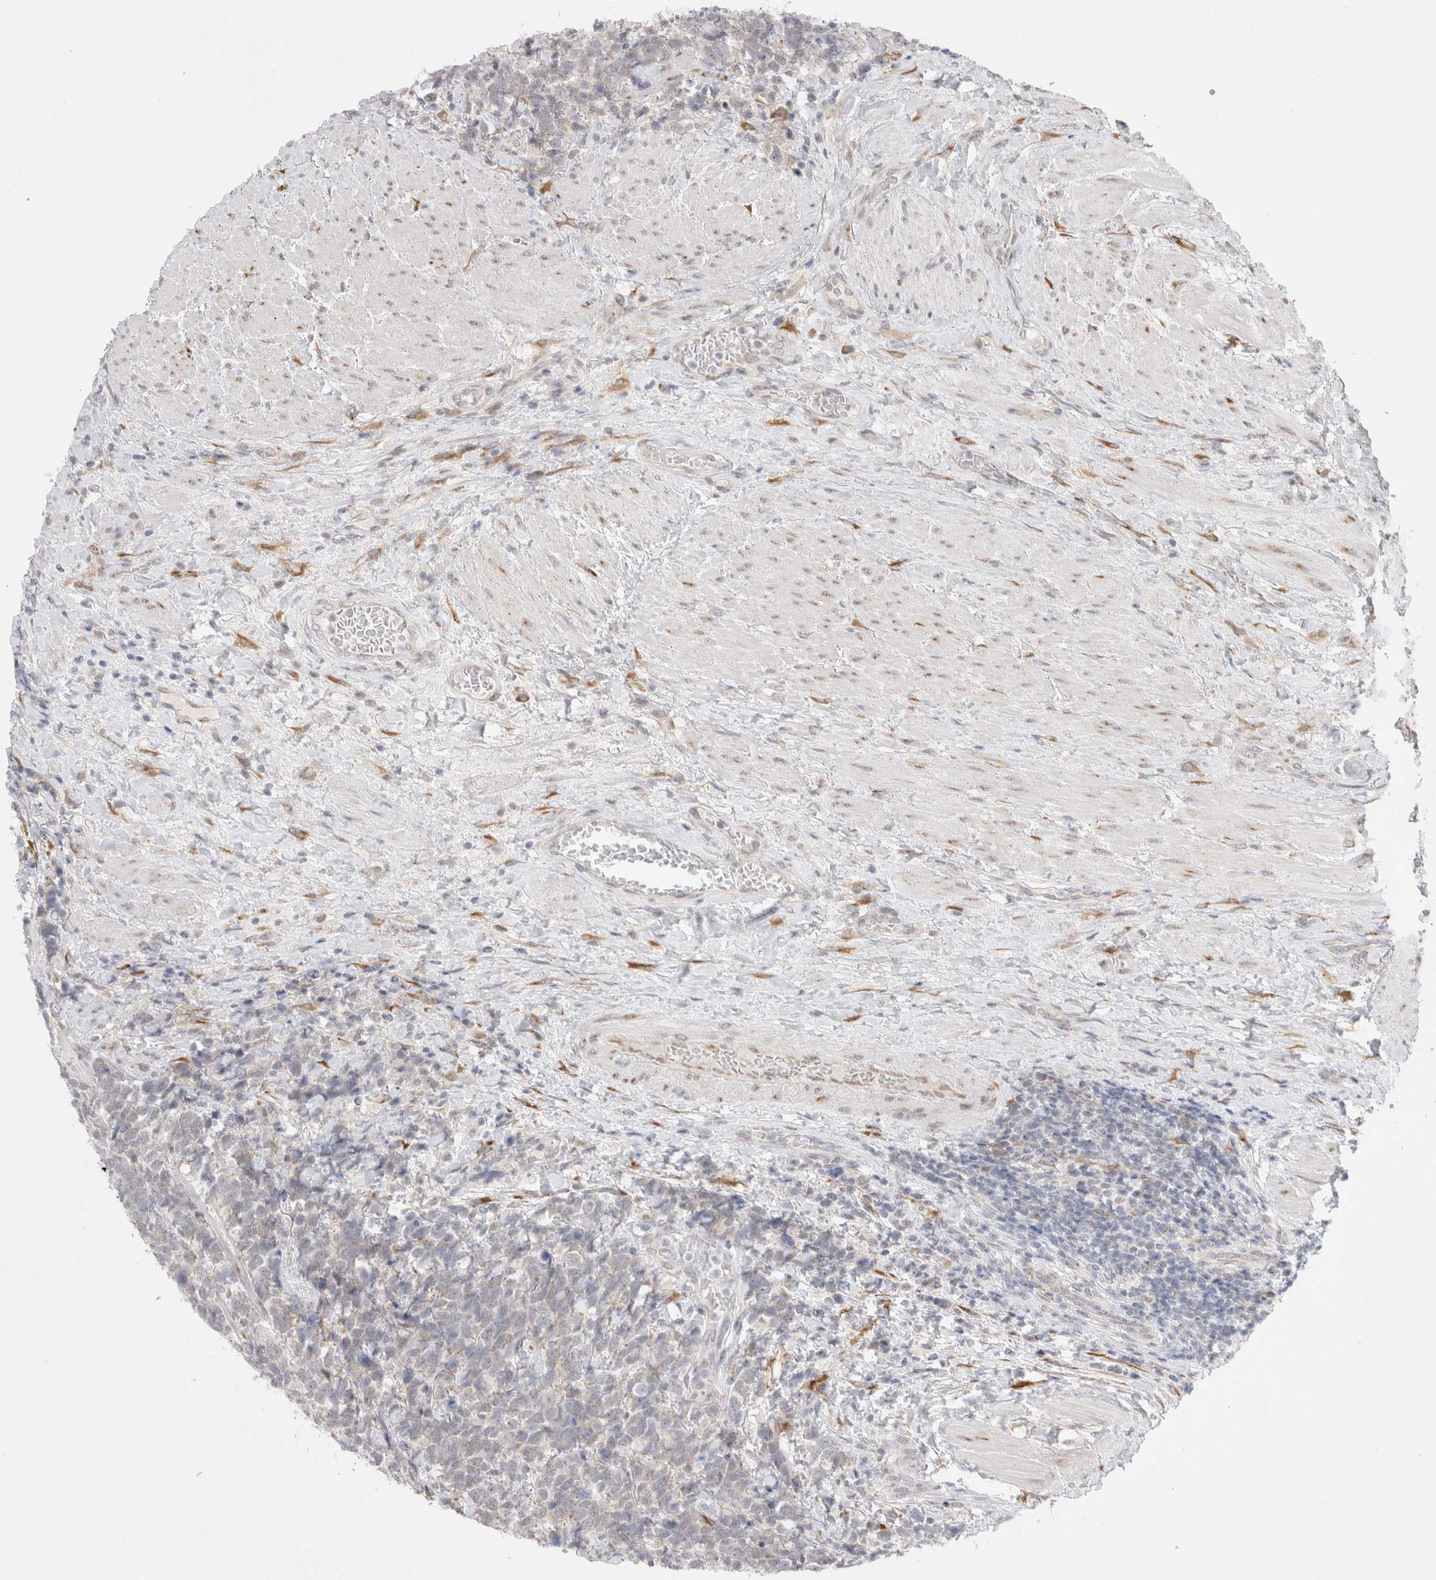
{"staining": {"intensity": "negative", "quantity": "none", "location": "none"}, "tissue": "urothelial cancer", "cell_type": "Tumor cells", "image_type": "cancer", "snomed": [{"axis": "morphology", "description": "Urothelial carcinoma, High grade"}, {"axis": "topography", "description": "Urinary bladder"}], "caption": "Tumor cells show no significant staining in urothelial cancer.", "gene": "TRMT1L", "patient": {"sex": "female", "age": 82}}